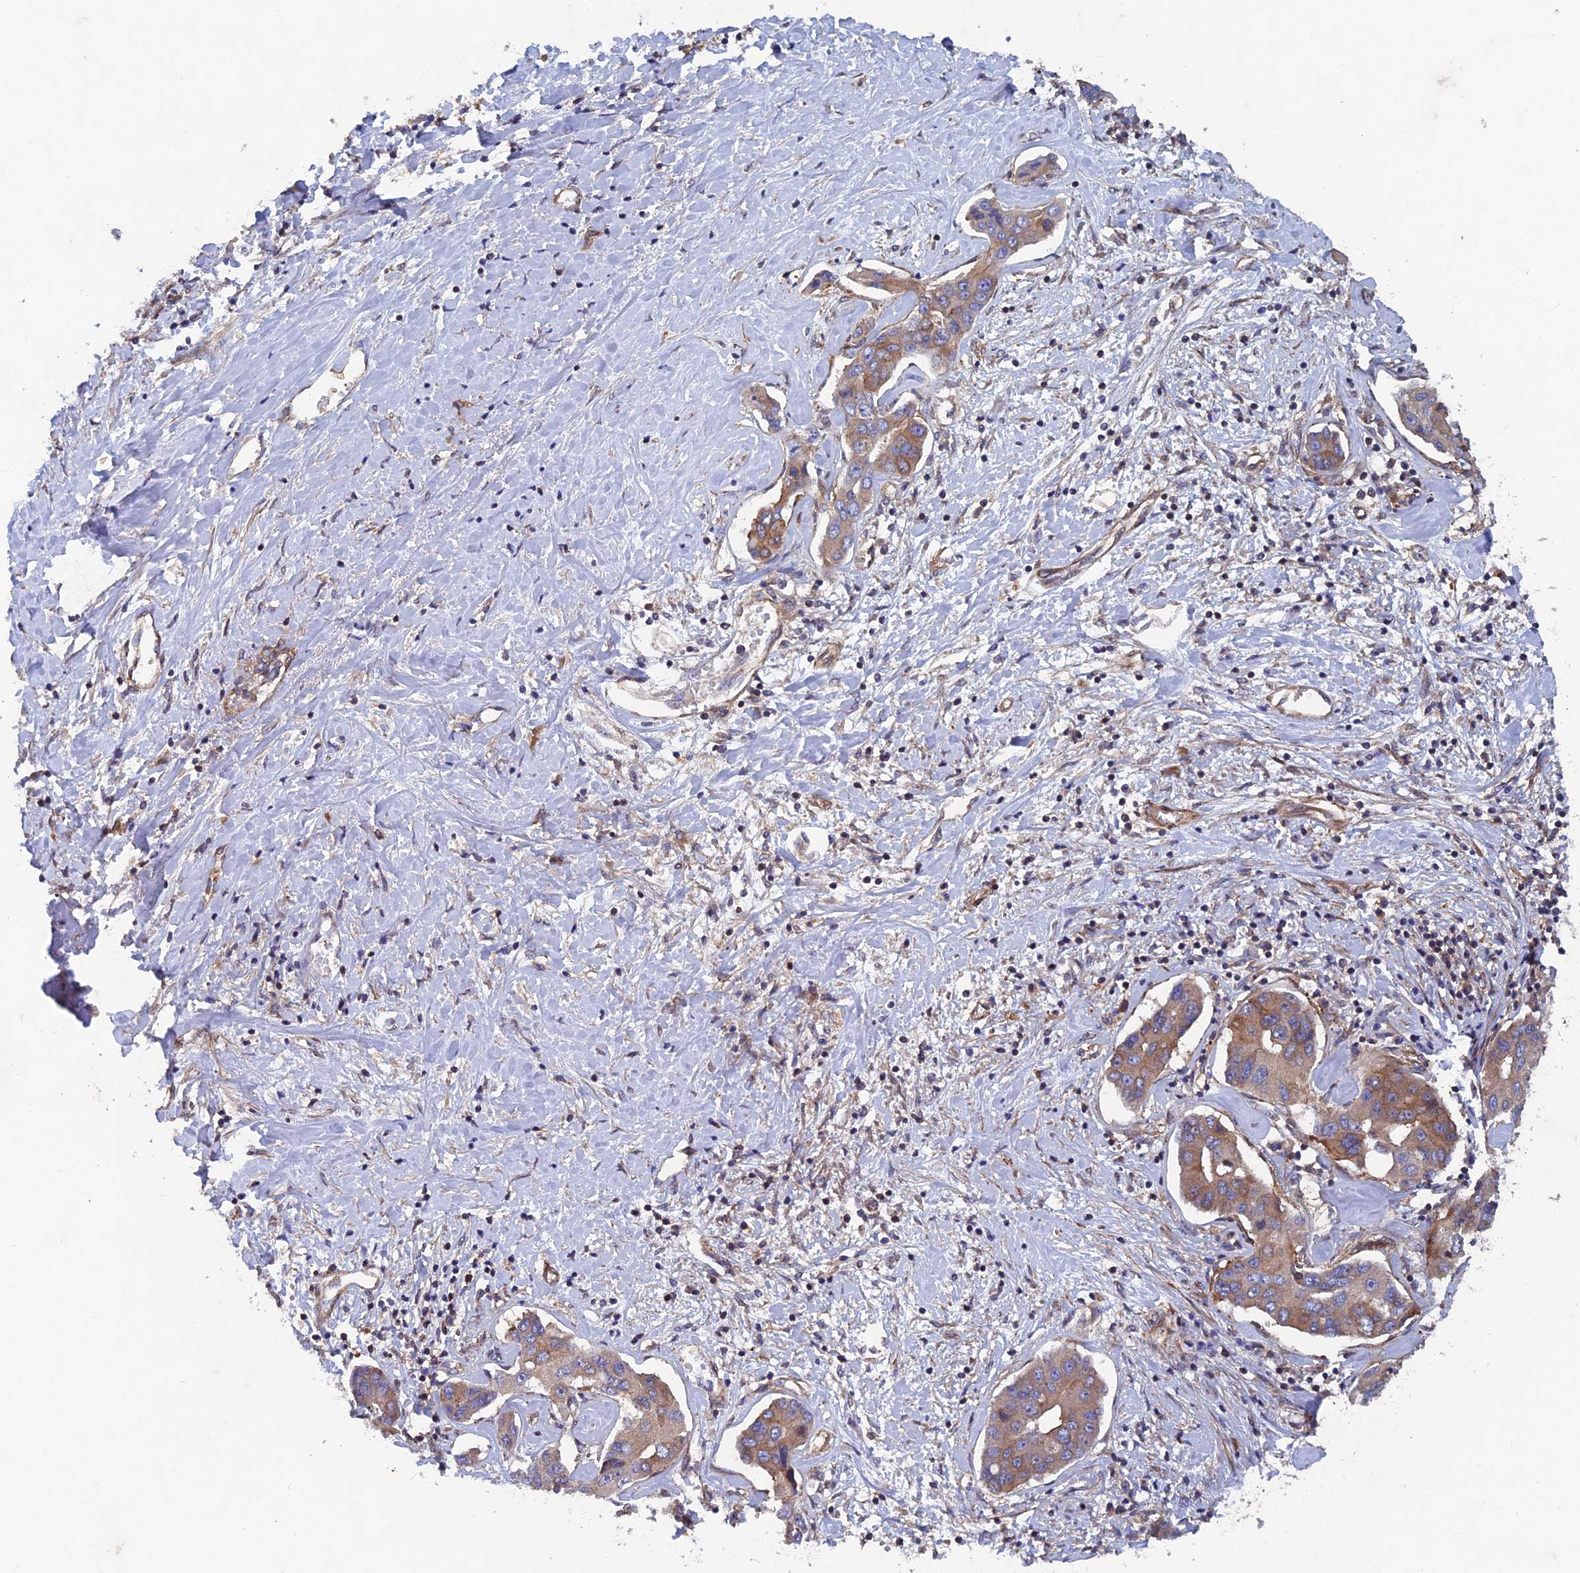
{"staining": {"intensity": "moderate", "quantity": "<25%", "location": "cytoplasmic/membranous"}, "tissue": "liver cancer", "cell_type": "Tumor cells", "image_type": "cancer", "snomed": [{"axis": "morphology", "description": "Cholangiocarcinoma"}, {"axis": "topography", "description": "Liver"}], "caption": "High-magnification brightfield microscopy of liver cancer stained with DAB (brown) and counterstained with hematoxylin (blue). tumor cells exhibit moderate cytoplasmic/membranous expression is seen in approximately<25% of cells.", "gene": "NCAPG", "patient": {"sex": "male", "age": 59}}